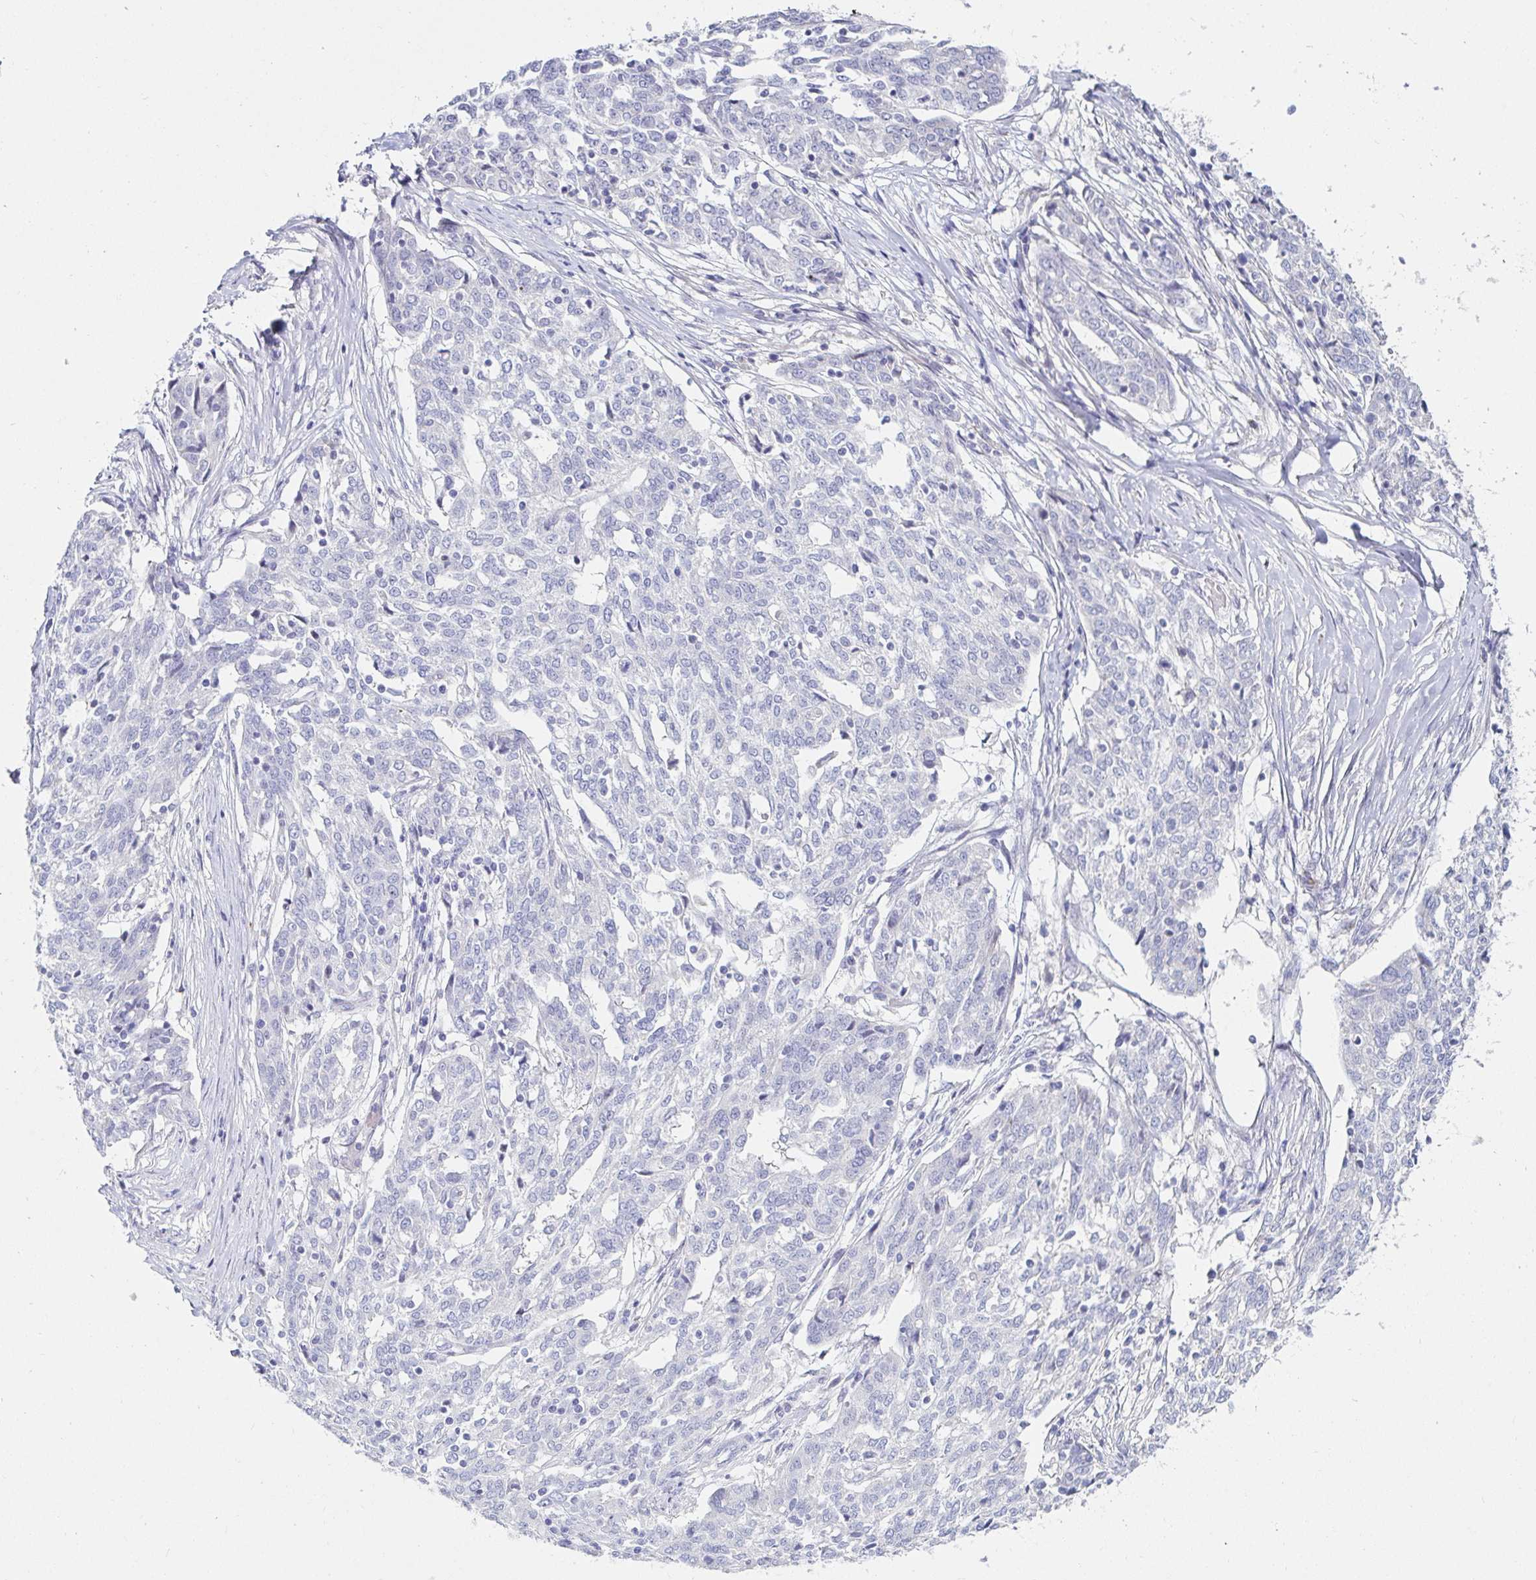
{"staining": {"intensity": "negative", "quantity": "none", "location": "none"}, "tissue": "ovarian cancer", "cell_type": "Tumor cells", "image_type": "cancer", "snomed": [{"axis": "morphology", "description": "Cystadenocarcinoma, serous, NOS"}, {"axis": "topography", "description": "Ovary"}], "caption": "The immunohistochemistry image has no significant staining in tumor cells of ovarian cancer (serous cystadenocarcinoma) tissue.", "gene": "C4orf17", "patient": {"sex": "female", "age": 67}}